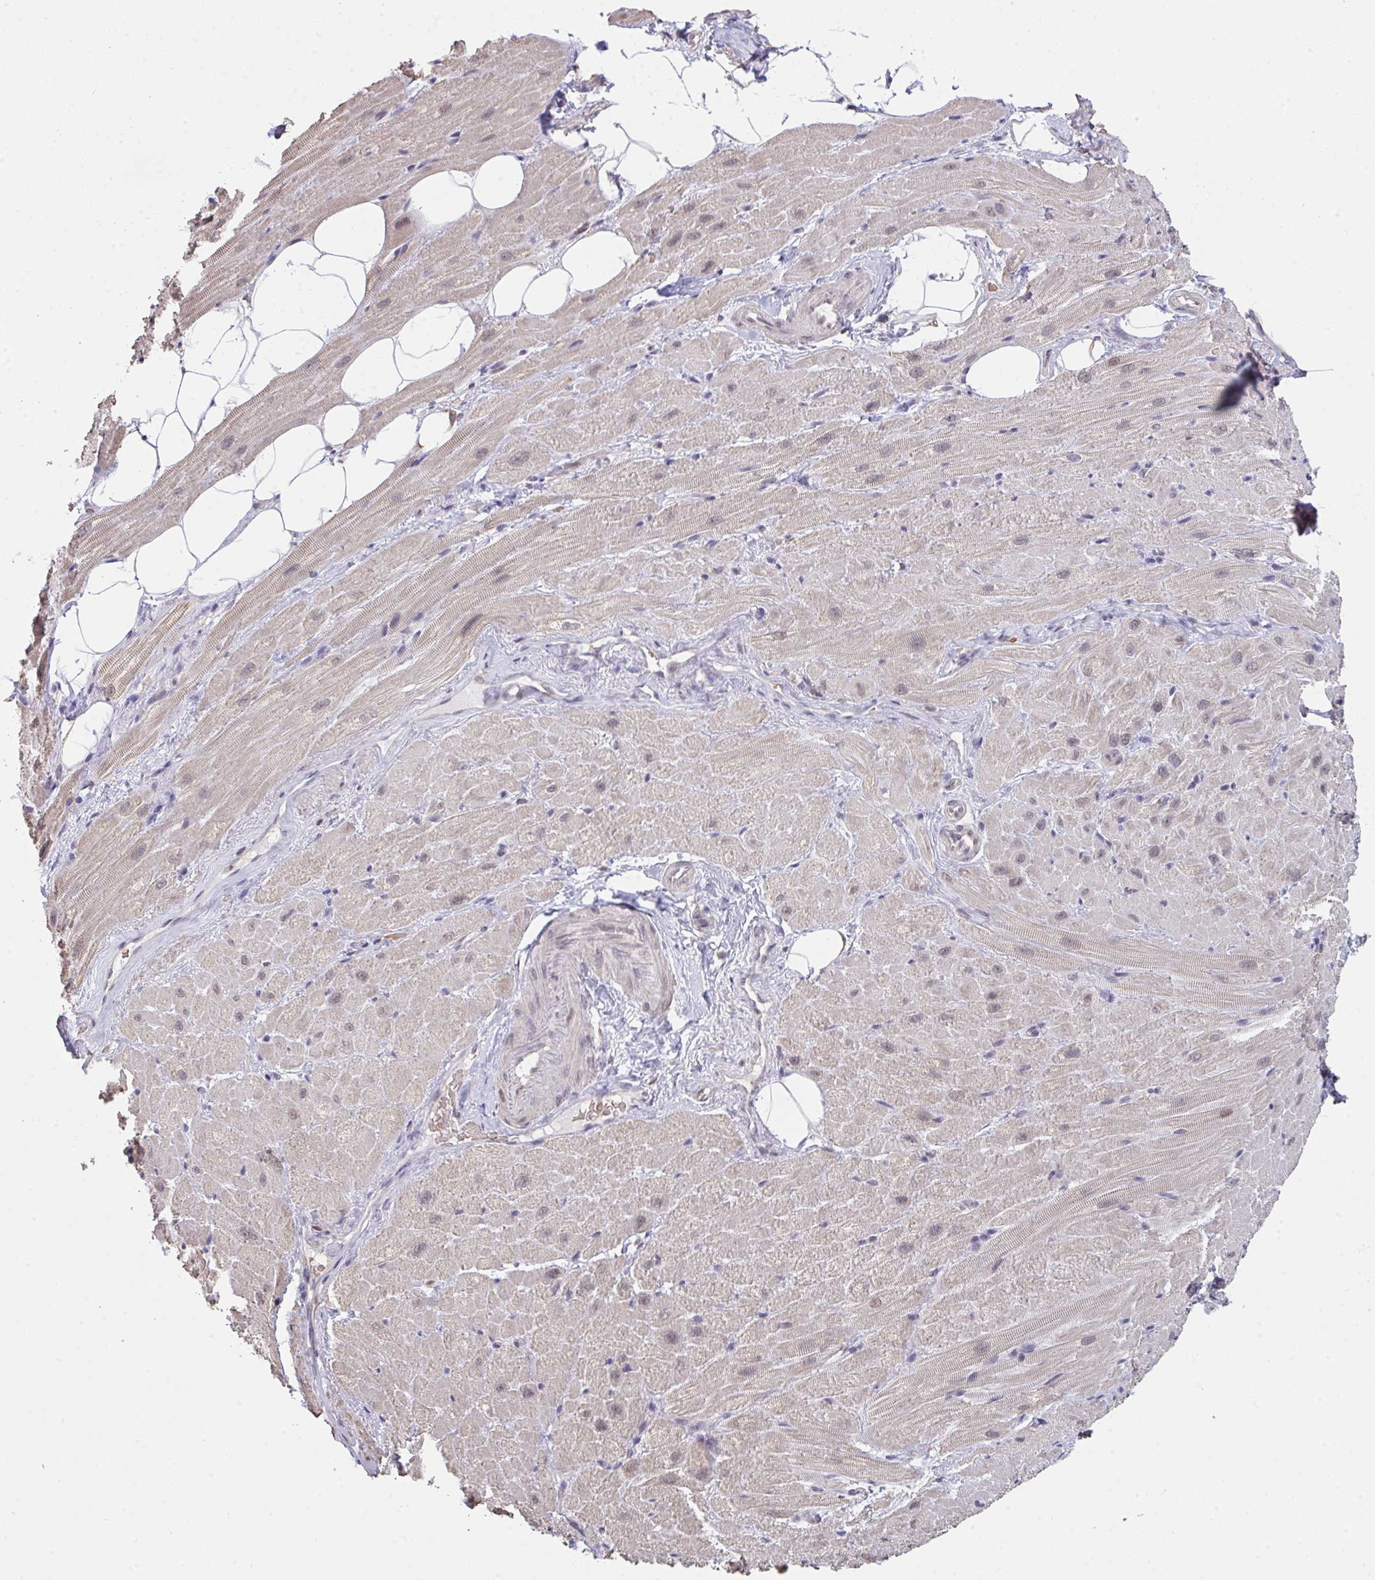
{"staining": {"intensity": "moderate", "quantity": ">75%", "location": "cytoplasmic/membranous,nuclear"}, "tissue": "heart muscle", "cell_type": "Cardiomyocytes", "image_type": "normal", "snomed": [{"axis": "morphology", "description": "Normal tissue, NOS"}, {"axis": "topography", "description": "Heart"}], "caption": "An immunohistochemistry image of normal tissue is shown. Protein staining in brown labels moderate cytoplasmic/membranous,nuclear positivity in heart muscle within cardiomyocytes. The staining is performed using DAB (3,3'-diaminobenzidine) brown chromogen to label protein expression. The nuclei are counter-stained blue using hematoxylin.", "gene": "SAP30", "patient": {"sex": "male", "age": 62}}